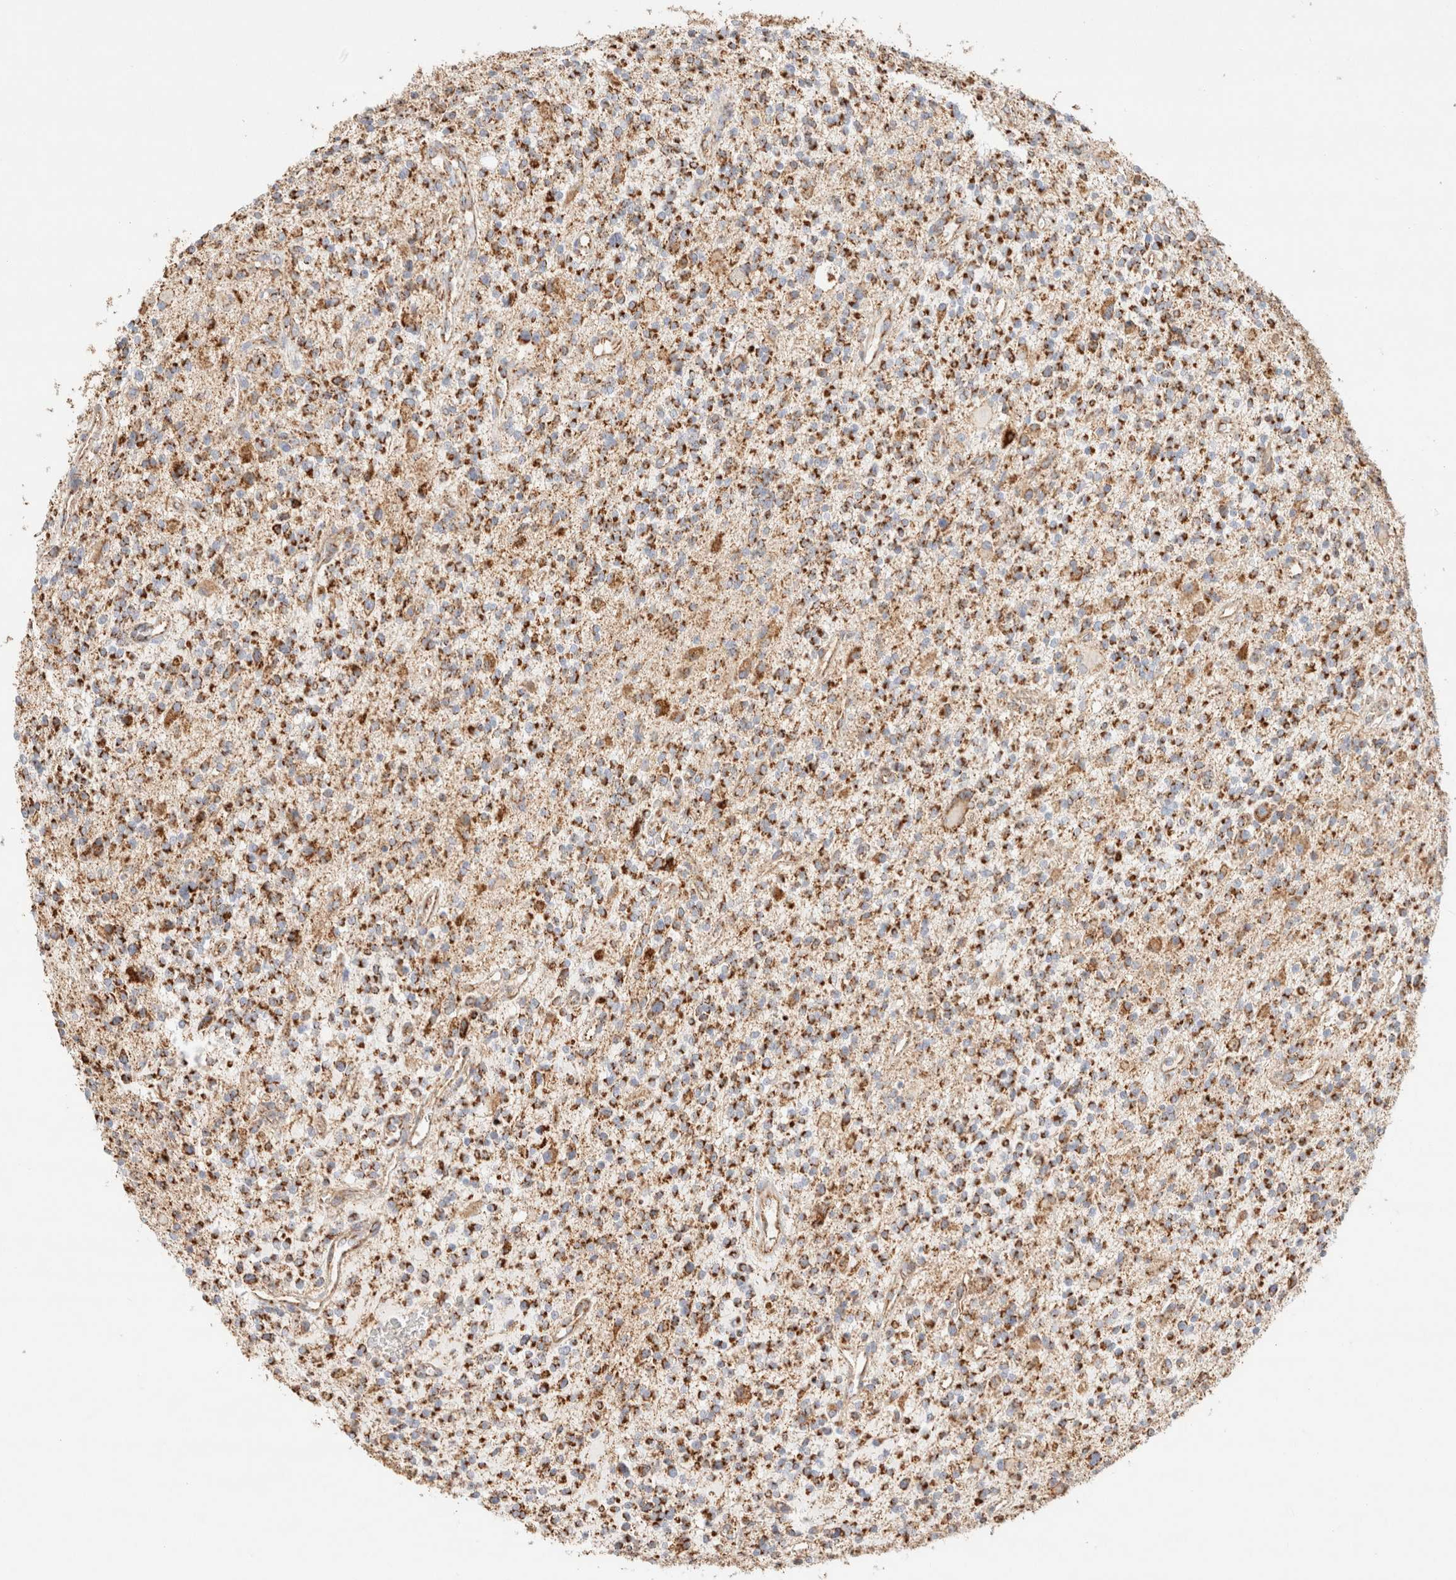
{"staining": {"intensity": "strong", "quantity": ">75%", "location": "cytoplasmic/membranous"}, "tissue": "glioma", "cell_type": "Tumor cells", "image_type": "cancer", "snomed": [{"axis": "morphology", "description": "Glioma, malignant, High grade"}, {"axis": "topography", "description": "Brain"}], "caption": "Immunohistochemical staining of glioma demonstrates high levels of strong cytoplasmic/membranous protein positivity in about >75% of tumor cells. Using DAB (brown) and hematoxylin (blue) stains, captured at high magnification using brightfield microscopy.", "gene": "PHB2", "patient": {"sex": "male", "age": 48}}